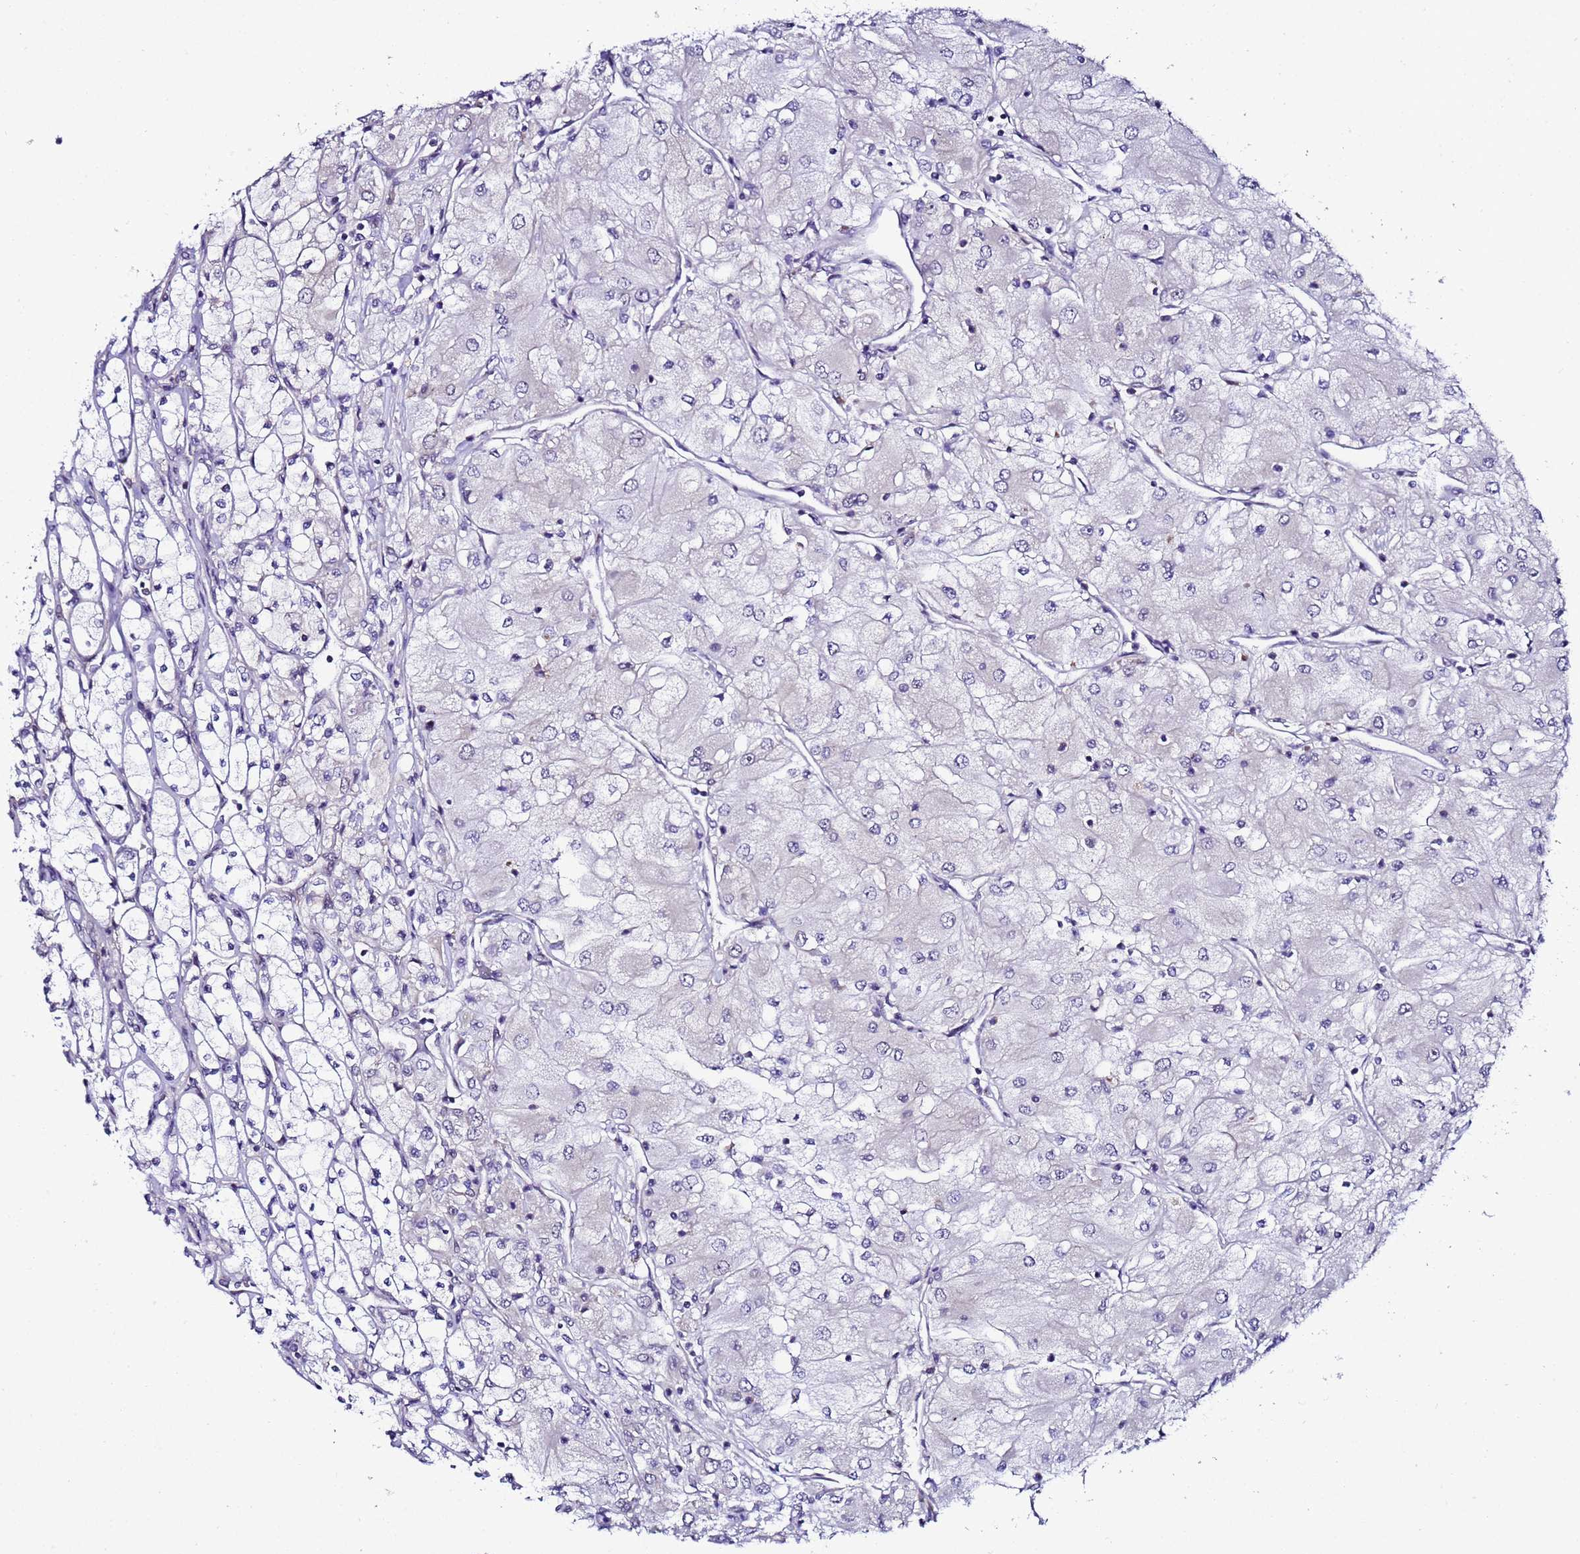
{"staining": {"intensity": "negative", "quantity": "none", "location": "none"}, "tissue": "renal cancer", "cell_type": "Tumor cells", "image_type": "cancer", "snomed": [{"axis": "morphology", "description": "Adenocarcinoma, NOS"}, {"axis": "topography", "description": "Kidney"}], "caption": "Human renal cancer stained for a protein using IHC reveals no expression in tumor cells.", "gene": "C19orf47", "patient": {"sex": "male", "age": 80}}